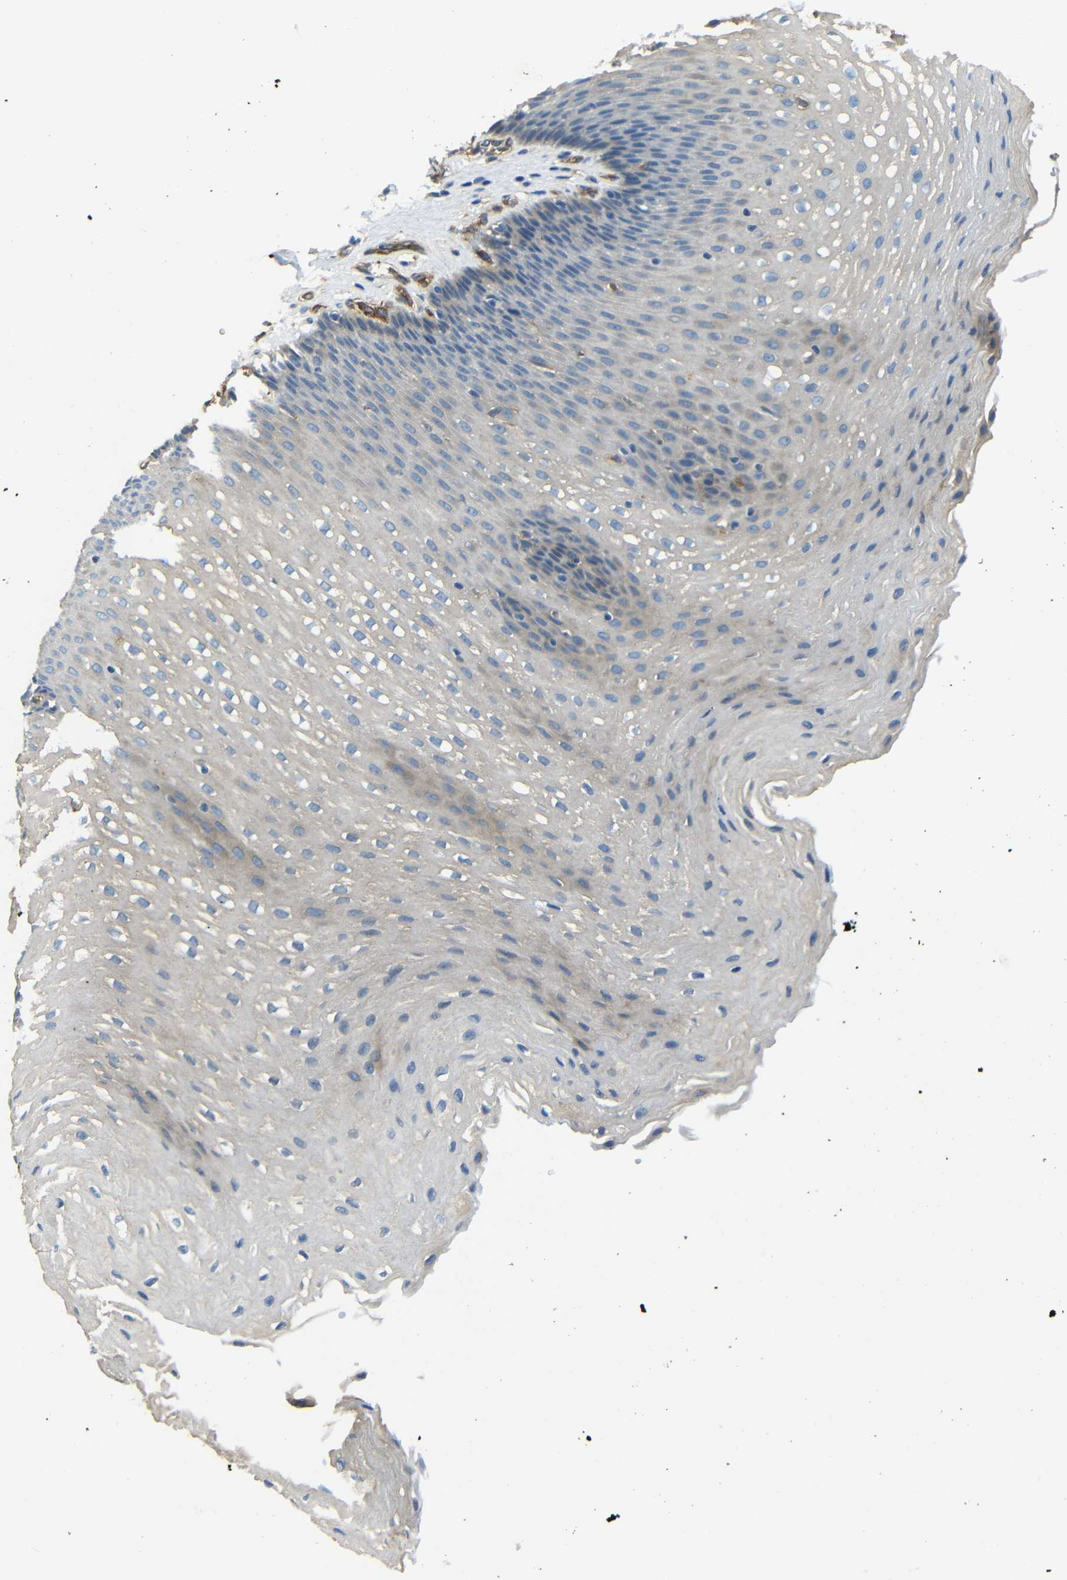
{"staining": {"intensity": "weak", "quantity": "<25%", "location": "cytoplasmic/membranous"}, "tissue": "esophagus", "cell_type": "Squamous epithelial cells", "image_type": "normal", "snomed": [{"axis": "morphology", "description": "Normal tissue, NOS"}, {"axis": "topography", "description": "Esophagus"}], "caption": "High power microscopy micrograph of an IHC photomicrograph of unremarkable esophagus, revealing no significant staining in squamous epithelial cells.", "gene": "MYO1B", "patient": {"sex": "male", "age": 48}}